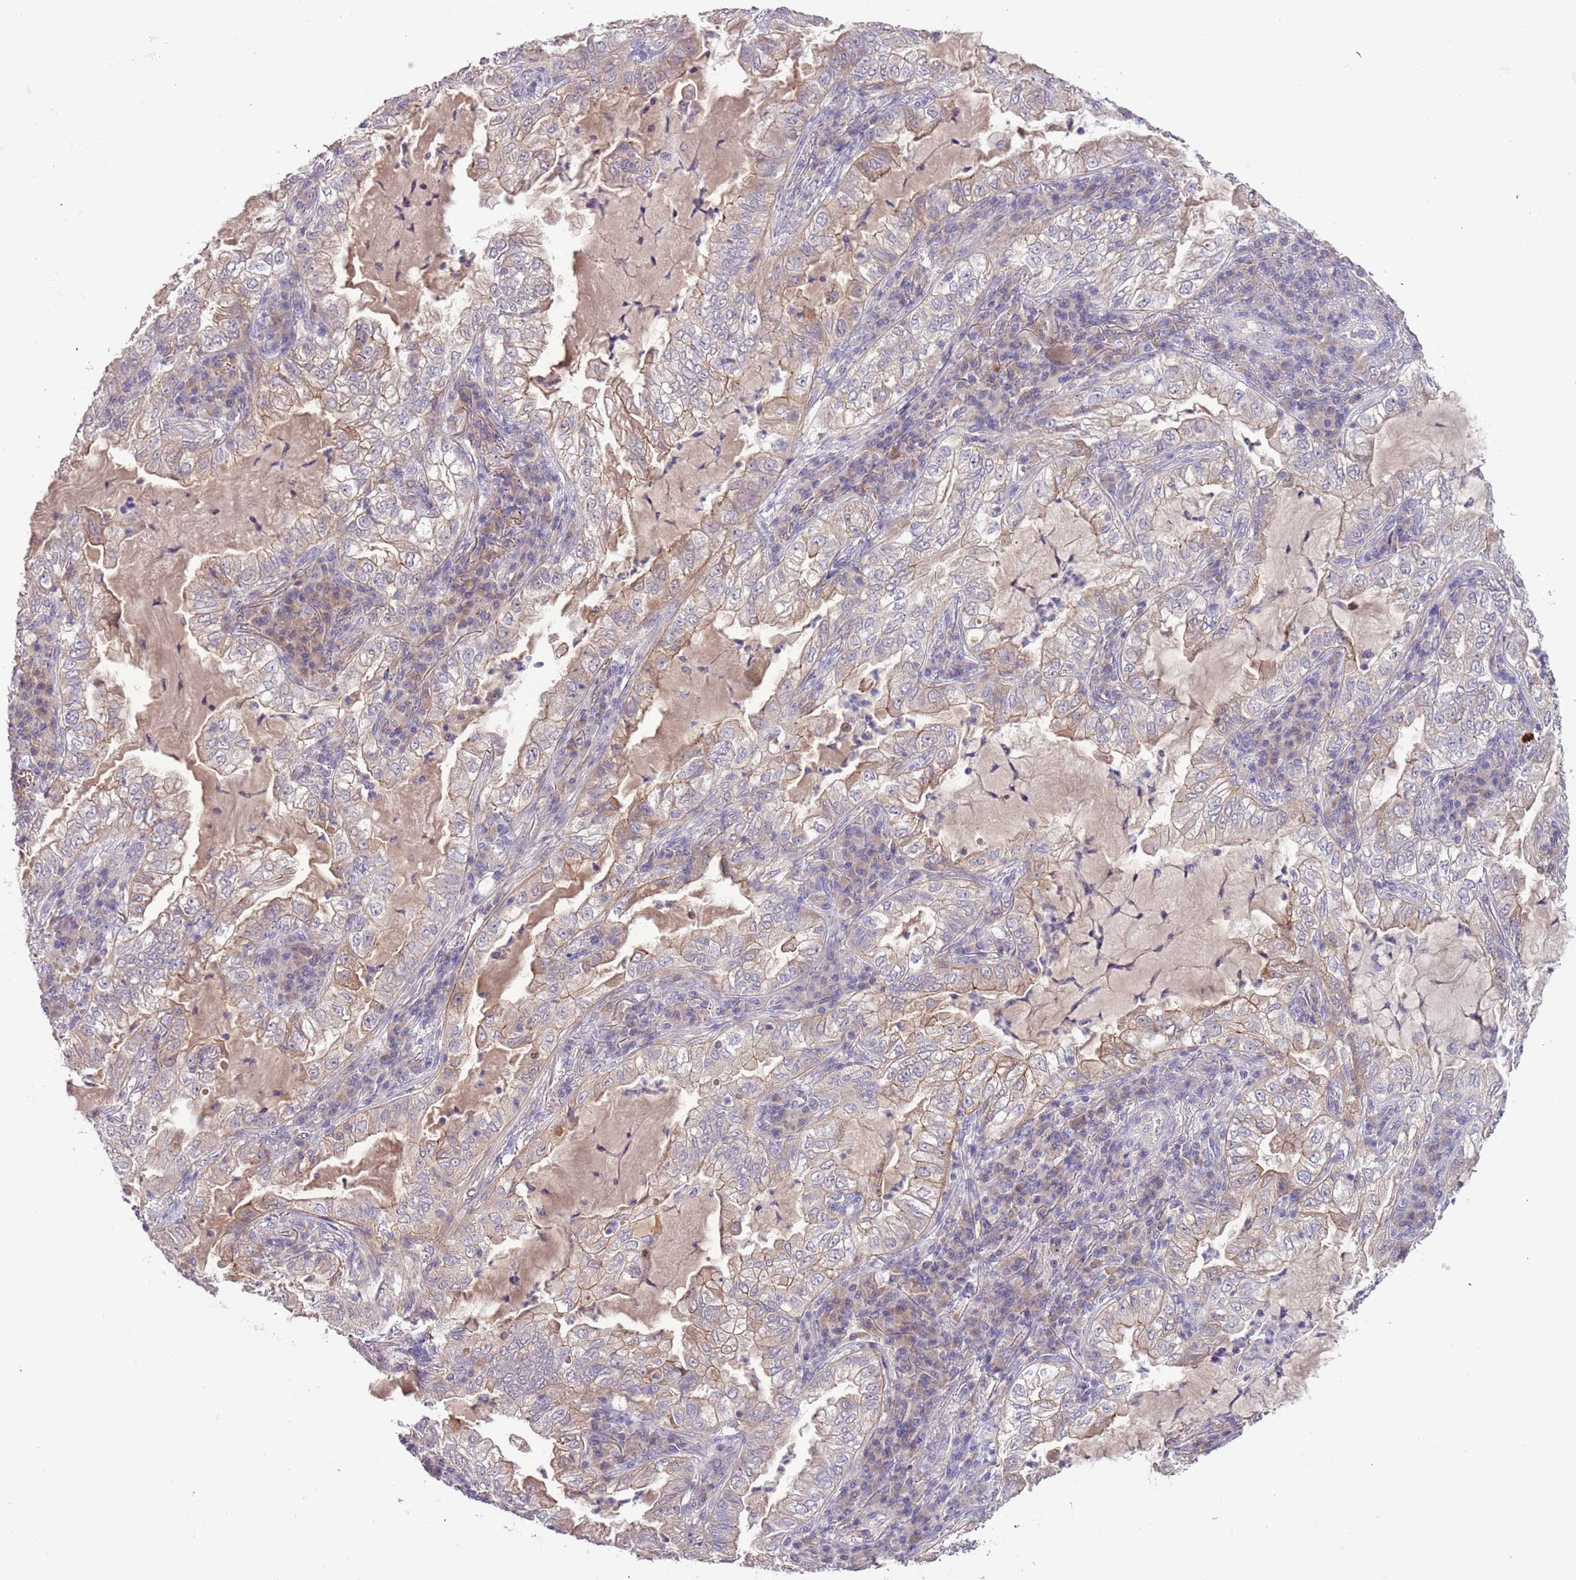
{"staining": {"intensity": "weak", "quantity": ">75%", "location": "cytoplasmic/membranous"}, "tissue": "lung cancer", "cell_type": "Tumor cells", "image_type": "cancer", "snomed": [{"axis": "morphology", "description": "Adenocarcinoma, NOS"}, {"axis": "topography", "description": "Lung"}], "caption": "Human lung cancer (adenocarcinoma) stained for a protein (brown) shows weak cytoplasmic/membranous positive staining in about >75% of tumor cells.", "gene": "SHROOM3", "patient": {"sex": "female", "age": 73}}